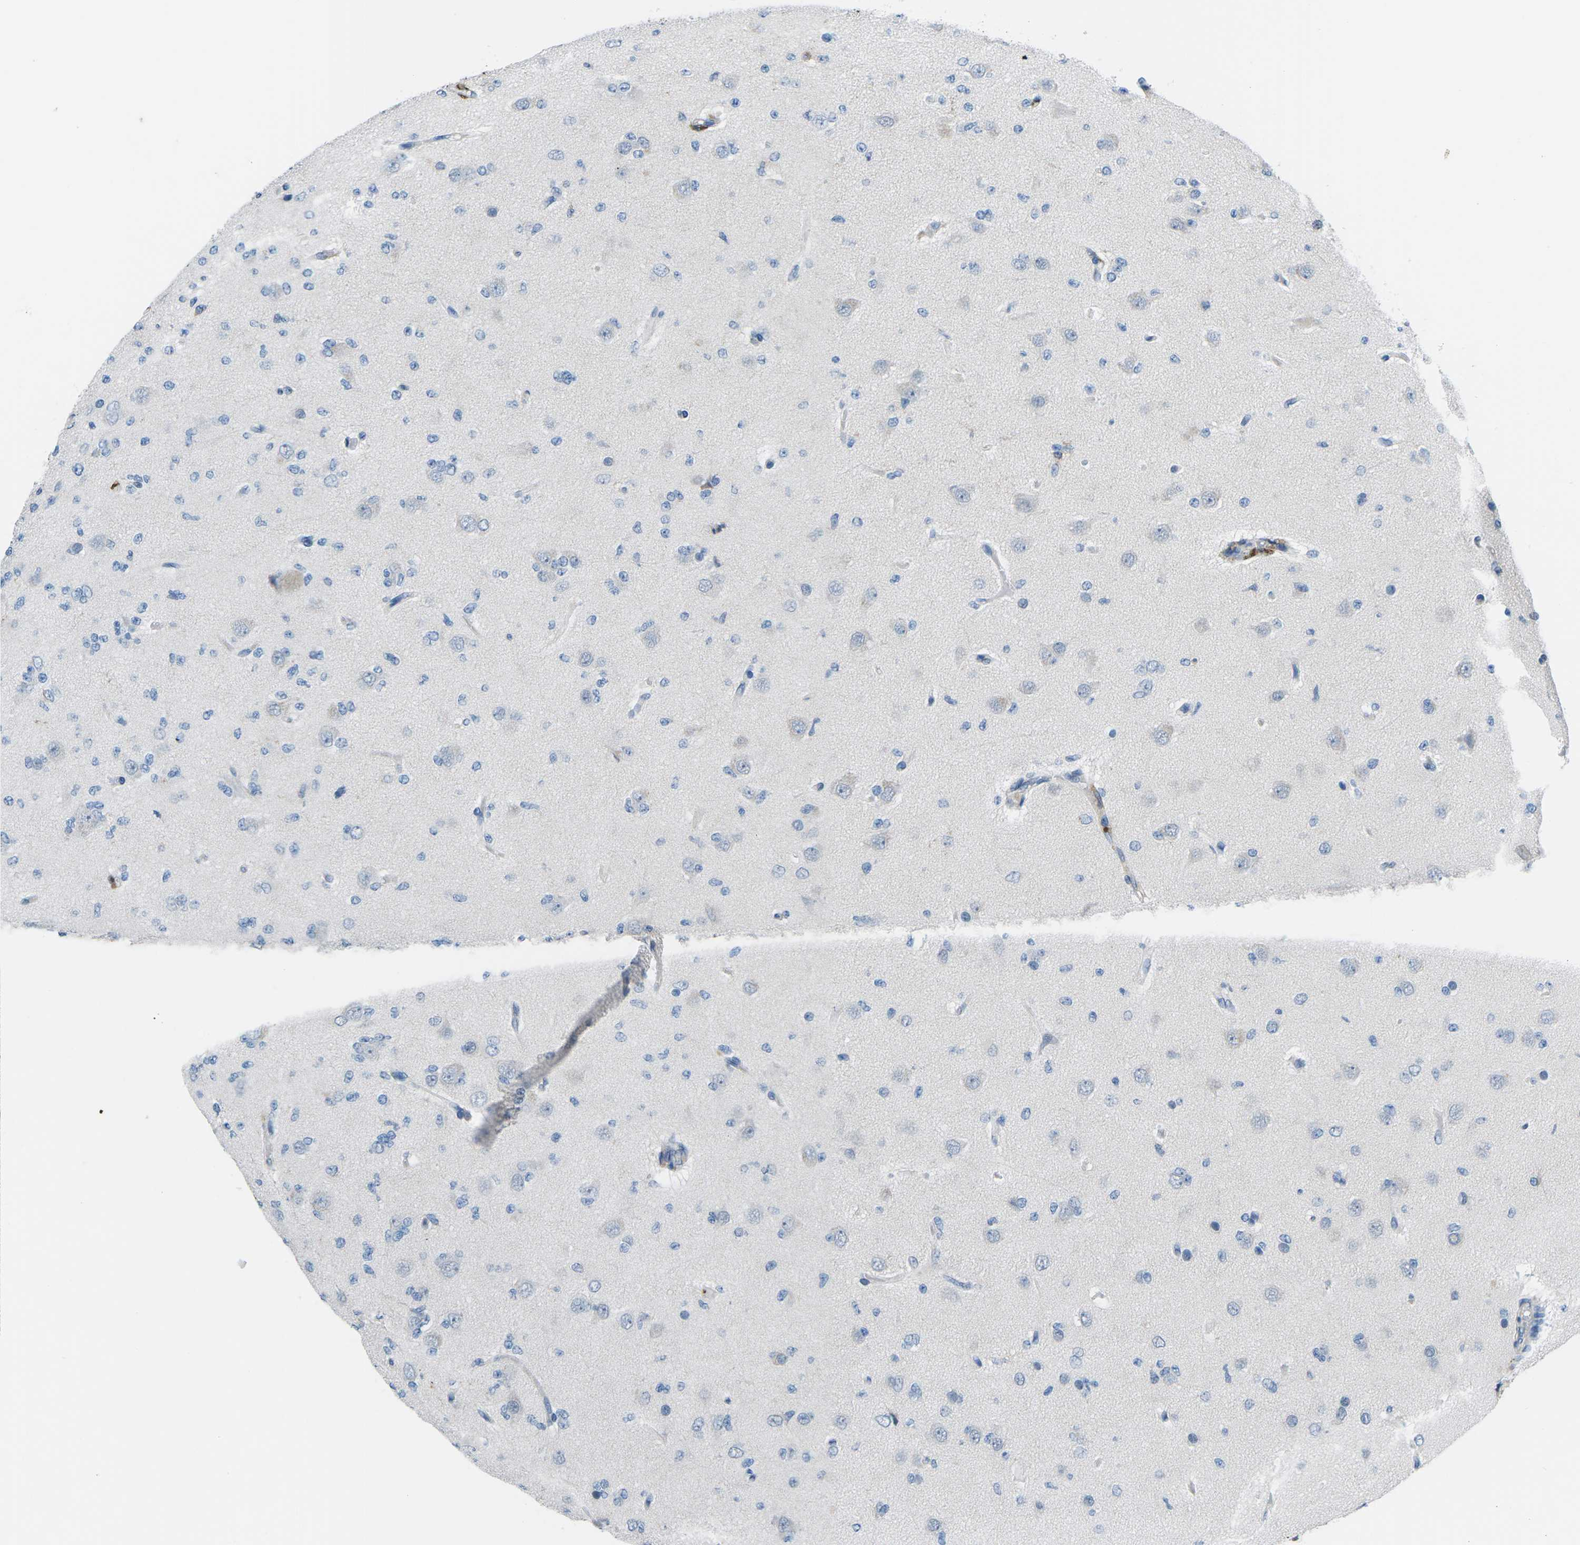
{"staining": {"intensity": "negative", "quantity": "none", "location": "none"}, "tissue": "glioma", "cell_type": "Tumor cells", "image_type": "cancer", "snomed": [{"axis": "morphology", "description": "Glioma, malignant, Low grade"}, {"axis": "topography", "description": "Brain"}], "caption": "A high-resolution photomicrograph shows IHC staining of glioma, which shows no significant staining in tumor cells. The staining was performed using DAB (3,3'-diaminobenzidine) to visualize the protein expression in brown, while the nuclei were stained in blue with hematoxylin (Magnification: 20x).", "gene": "PTPN1", "patient": {"sex": "male", "age": 38}}